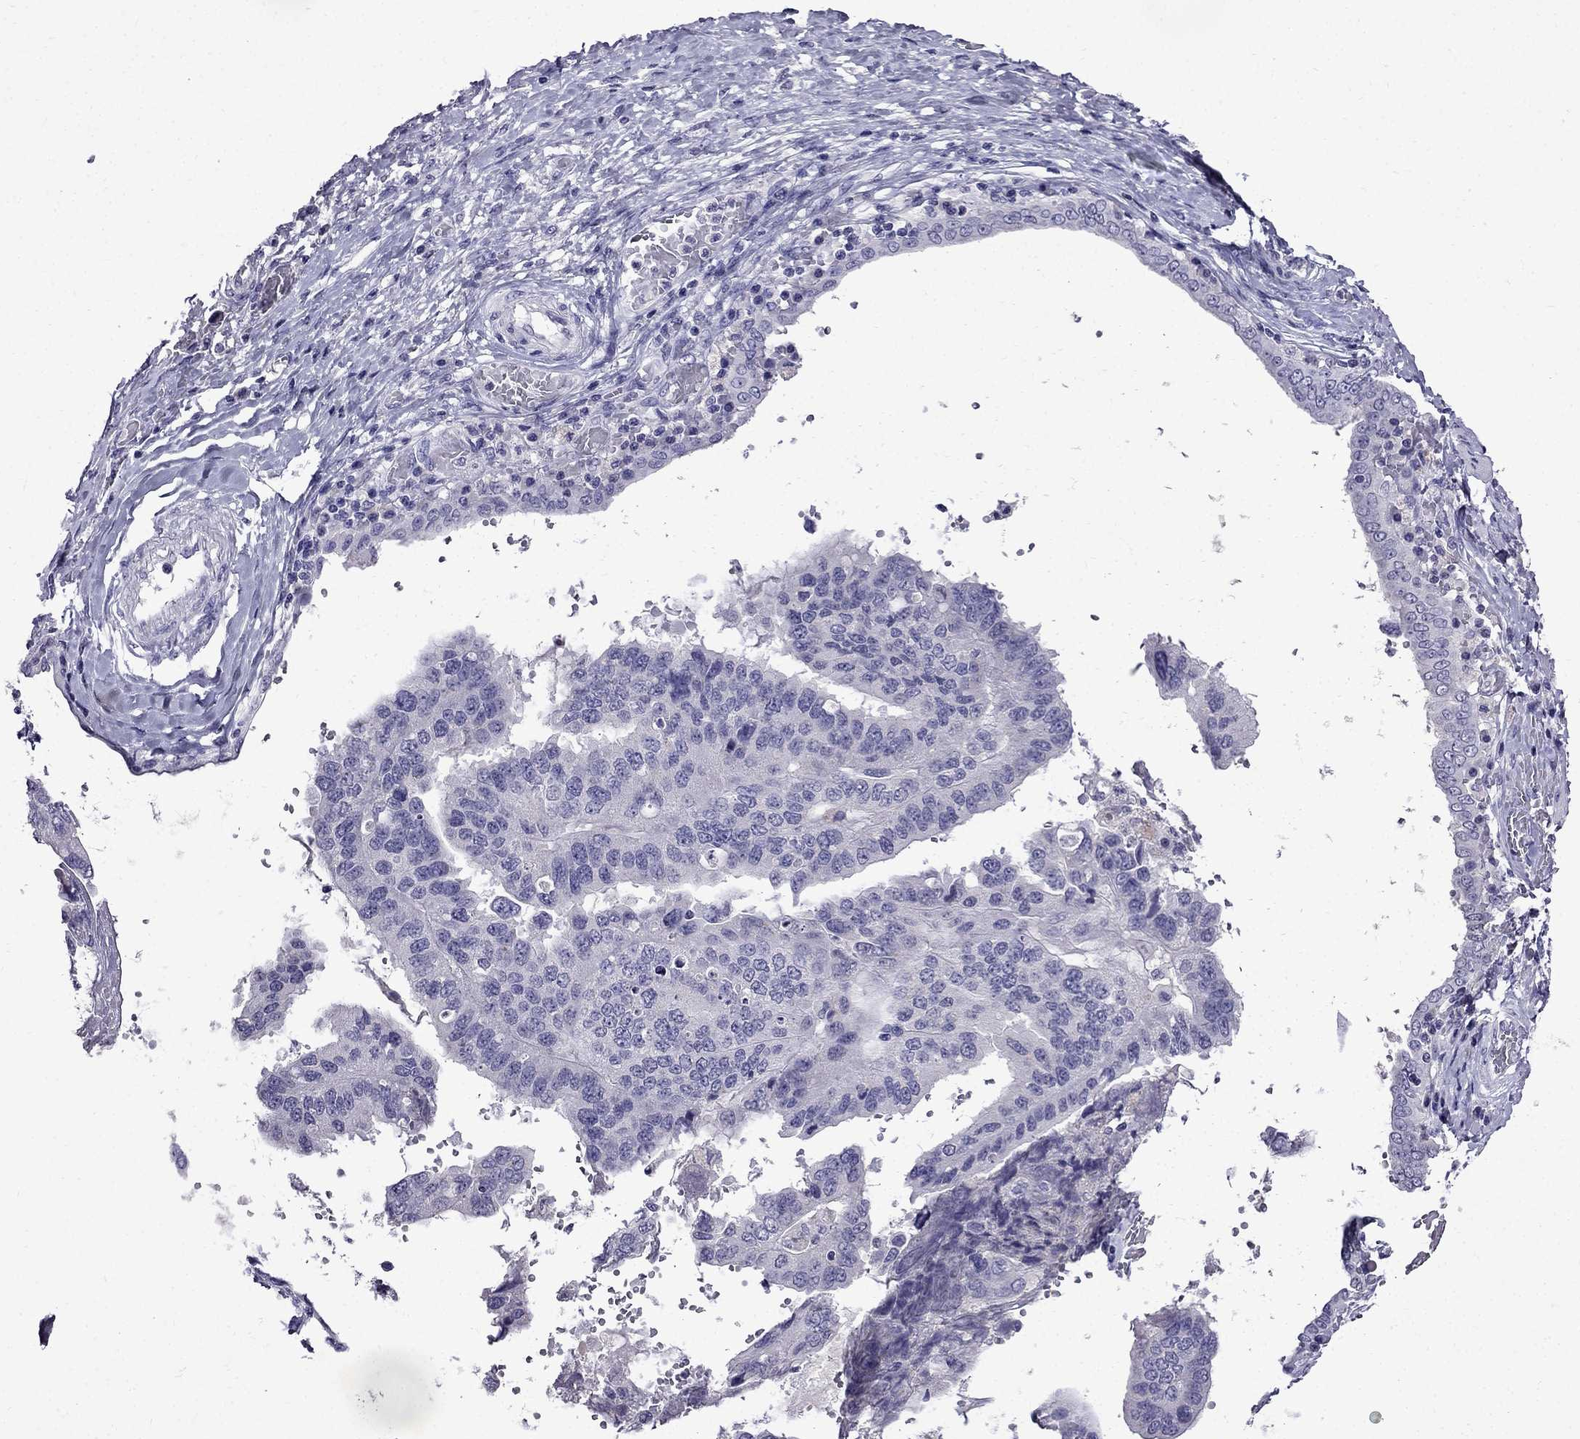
{"staining": {"intensity": "negative", "quantity": "none", "location": "none"}, "tissue": "ovarian cancer", "cell_type": "Tumor cells", "image_type": "cancer", "snomed": [{"axis": "morphology", "description": "Cystadenocarcinoma, serous, NOS"}, {"axis": "topography", "description": "Ovary"}], "caption": "High magnification brightfield microscopy of ovarian cancer stained with DAB (brown) and counterstained with hematoxylin (blue): tumor cells show no significant expression.", "gene": "DNAH17", "patient": {"sex": "female", "age": 79}}